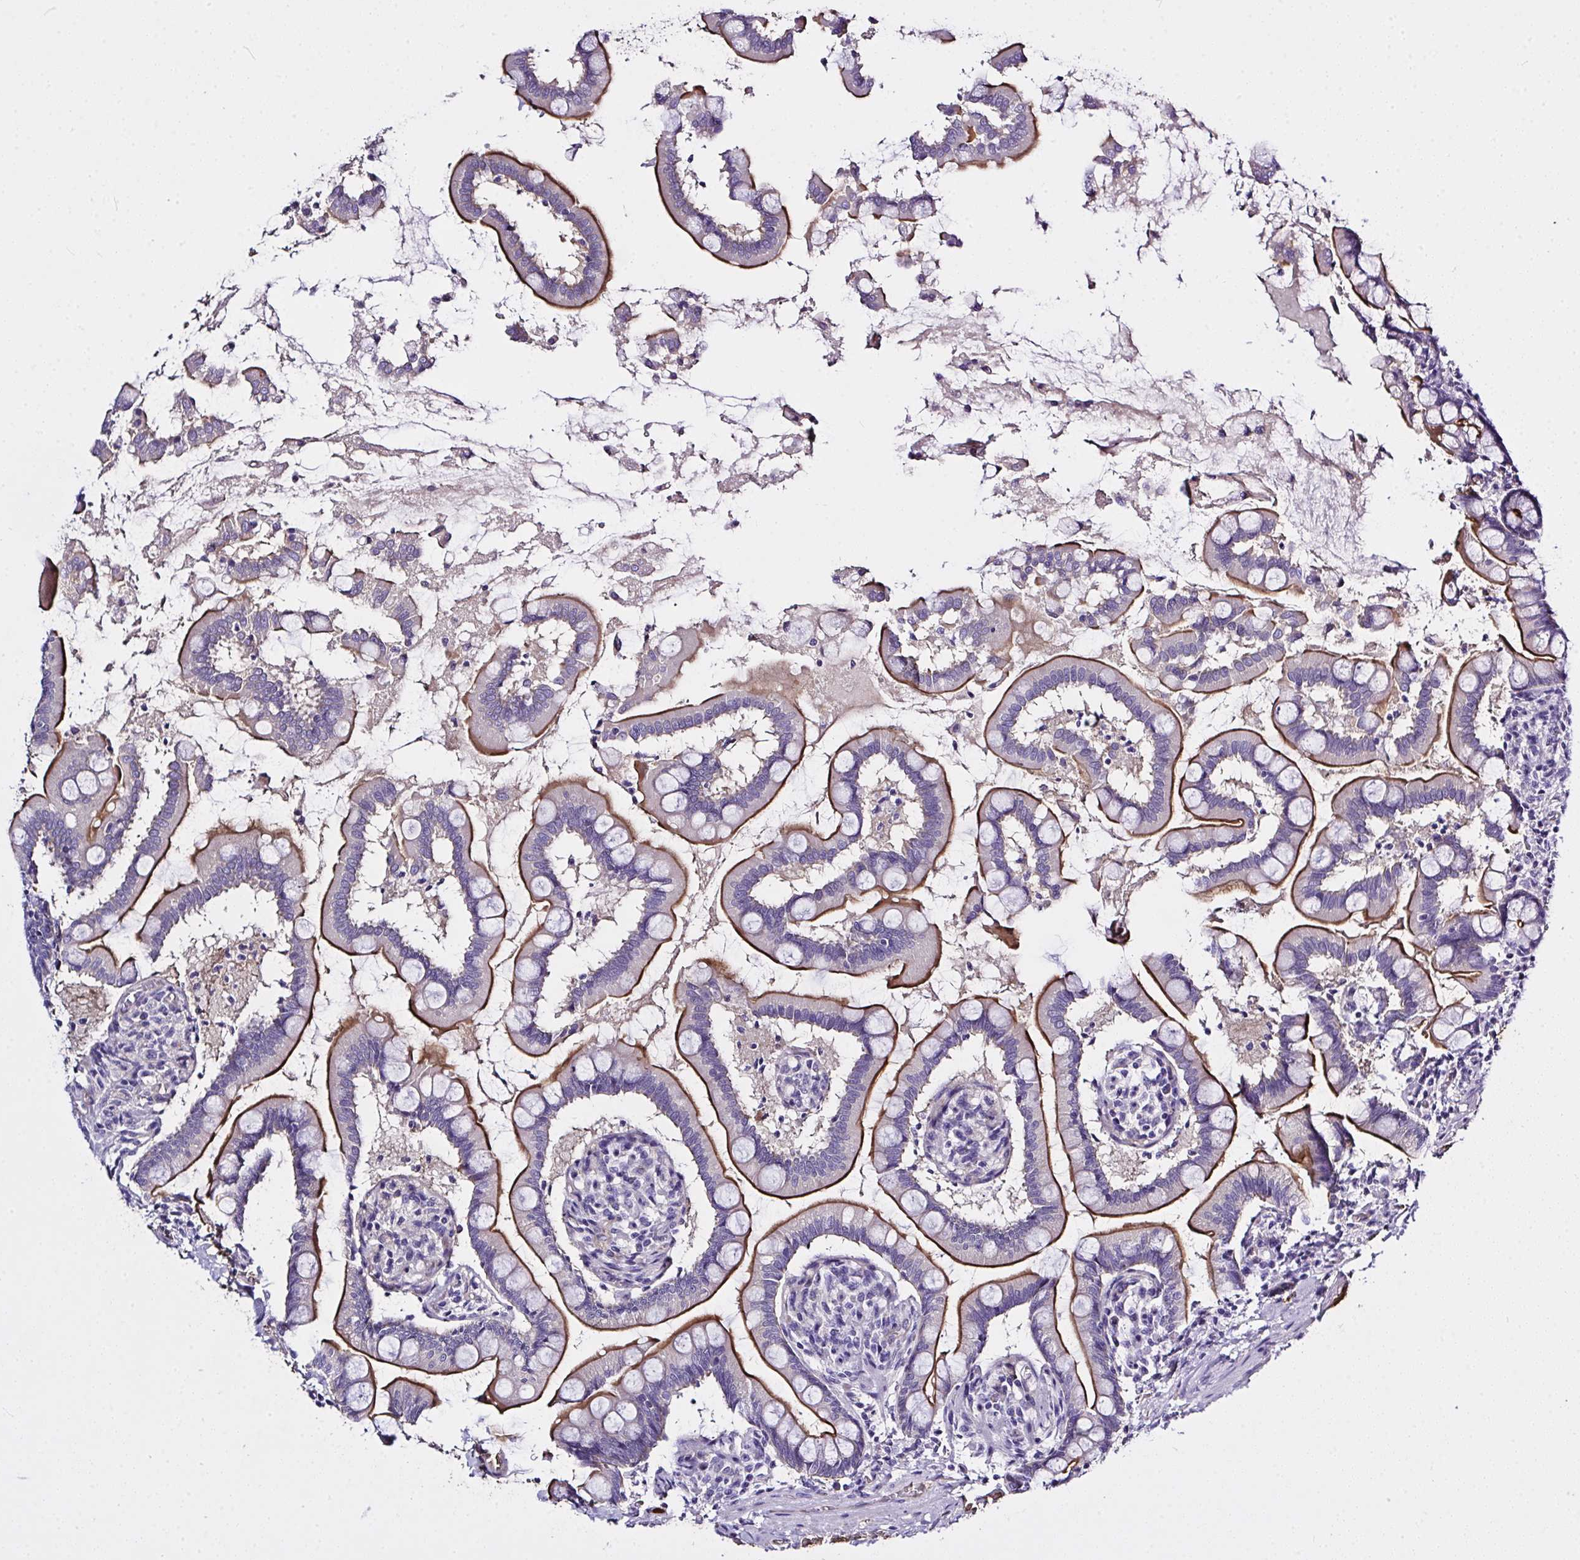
{"staining": {"intensity": "strong", "quantity": ">75%", "location": "cytoplasmic/membranous"}, "tissue": "small intestine", "cell_type": "Glandular cells", "image_type": "normal", "snomed": [{"axis": "morphology", "description": "Normal tissue, NOS"}, {"axis": "topography", "description": "Small intestine"}], "caption": "Small intestine stained with DAB IHC reveals high levels of strong cytoplasmic/membranous staining in about >75% of glandular cells.", "gene": "ZNF813", "patient": {"sex": "female", "age": 64}}